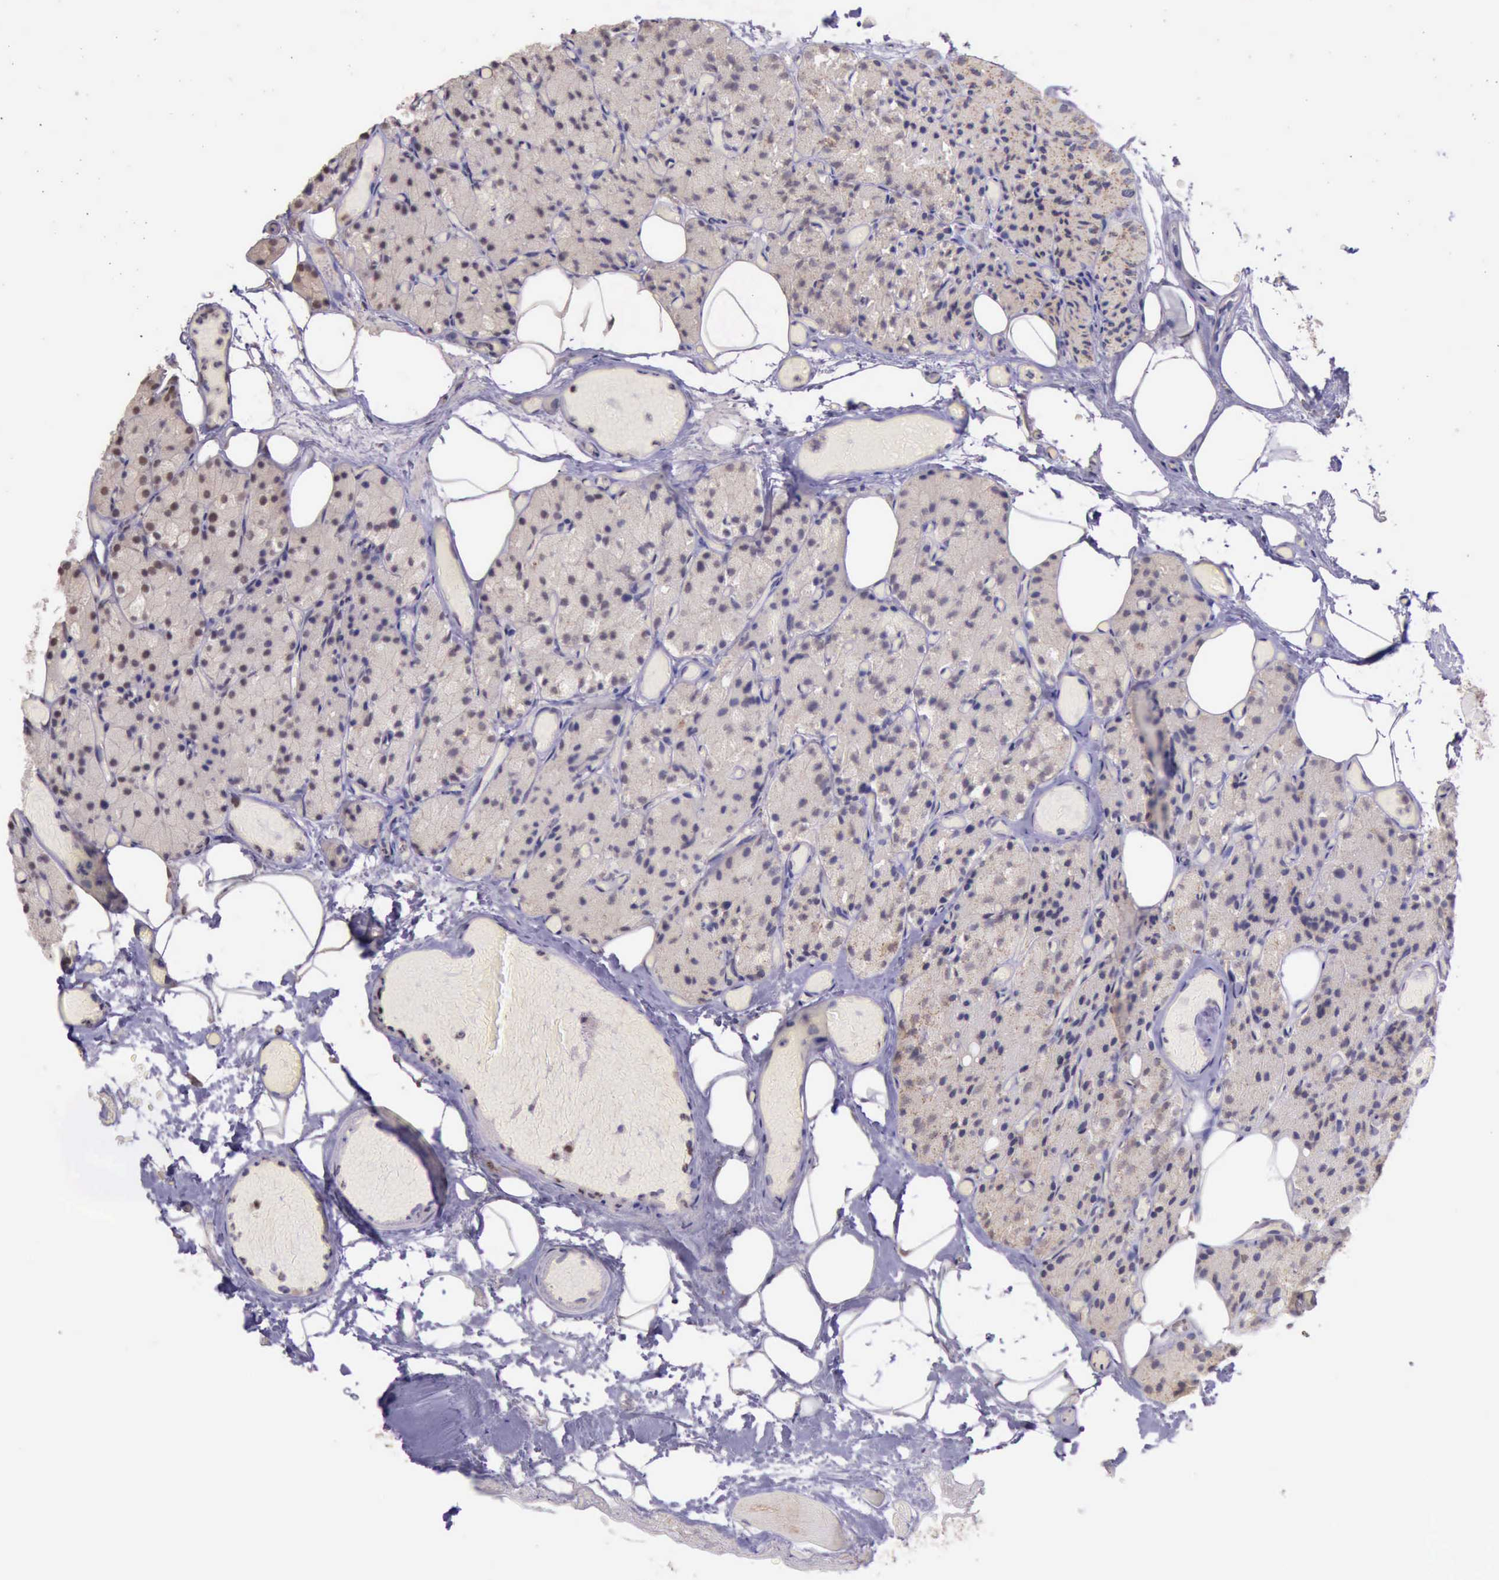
{"staining": {"intensity": "weak", "quantity": ">75%", "location": "nuclear"}, "tissue": "parathyroid gland", "cell_type": "Glandular cells", "image_type": "normal", "snomed": [{"axis": "morphology", "description": "Normal tissue, NOS"}, {"axis": "topography", "description": "Skeletal muscle"}, {"axis": "topography", "description": "Parathyroid gland"}], "caption": "DAB (3,3'-diaminobenzidine) immunohistochemical staining of unremarkable human parathyroid gland reveals weak nuclear protein staining in about >75% of glandular cells. The protein of interest is stained brown, and the nuclei are stained in blue (DAB IHC with brightfield microscopy, high magnification).", "gene": "PRPF39", "patient": {"sex": "female", "age": 37}}